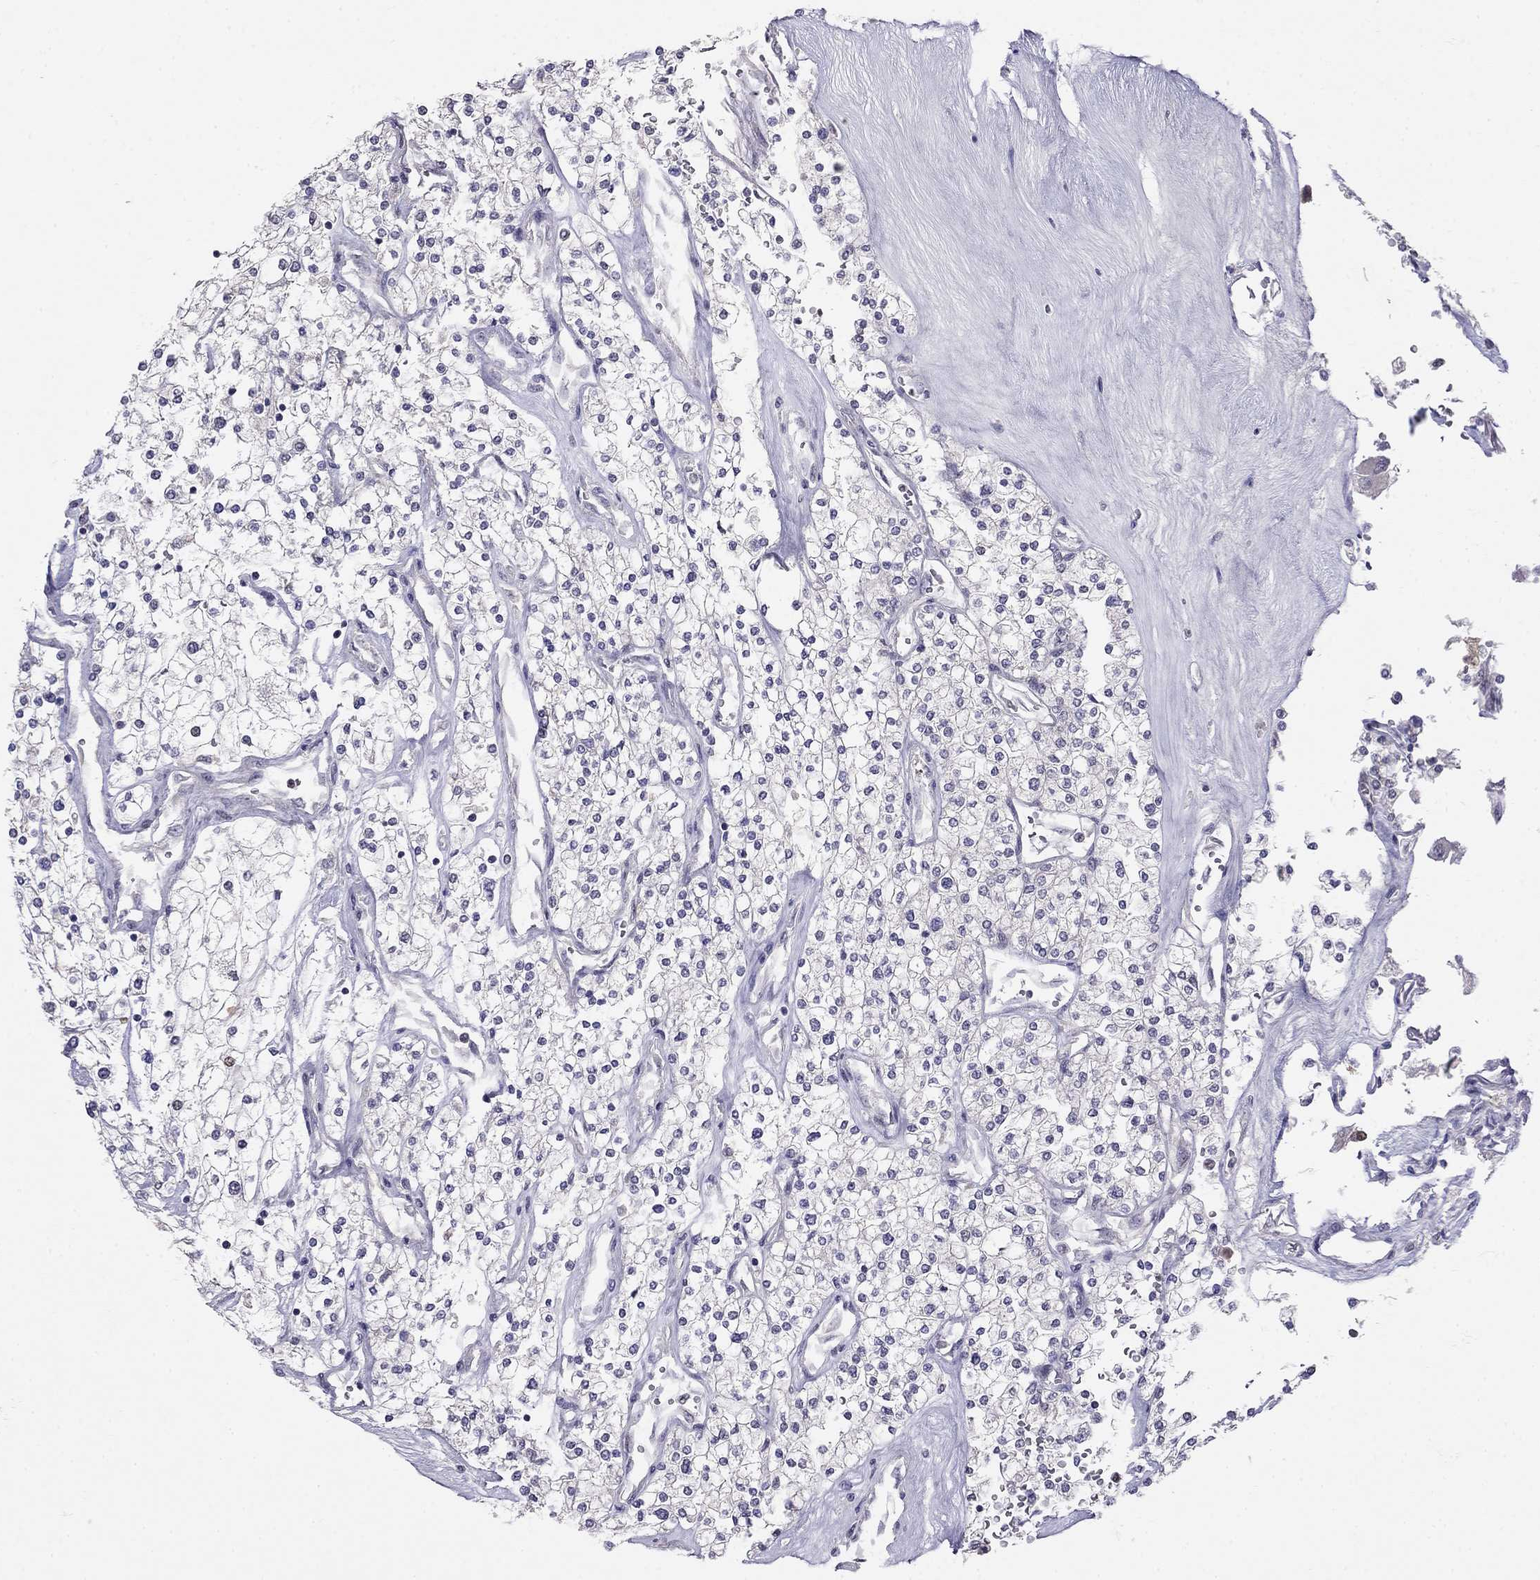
{"staining": {"intensity": "negative", "quantity": "none", "location": "none"}, "tissue": "renal cancer", "cell_type": "Tumor cells", "image_type": "cancer", "snomed": [{"axis": "morphology", "description": "Adenocarcinoma, NOS"}, {"axis": "topography", "description": "Kidney"}], "caption": "An immunohistochemistry (IHC) histopathology image of renal cancer is shown. There is no staining in tumor cells of renal cancer.", "gene": "LRRC39", "patient": {"sex": "male", "age": 80}}